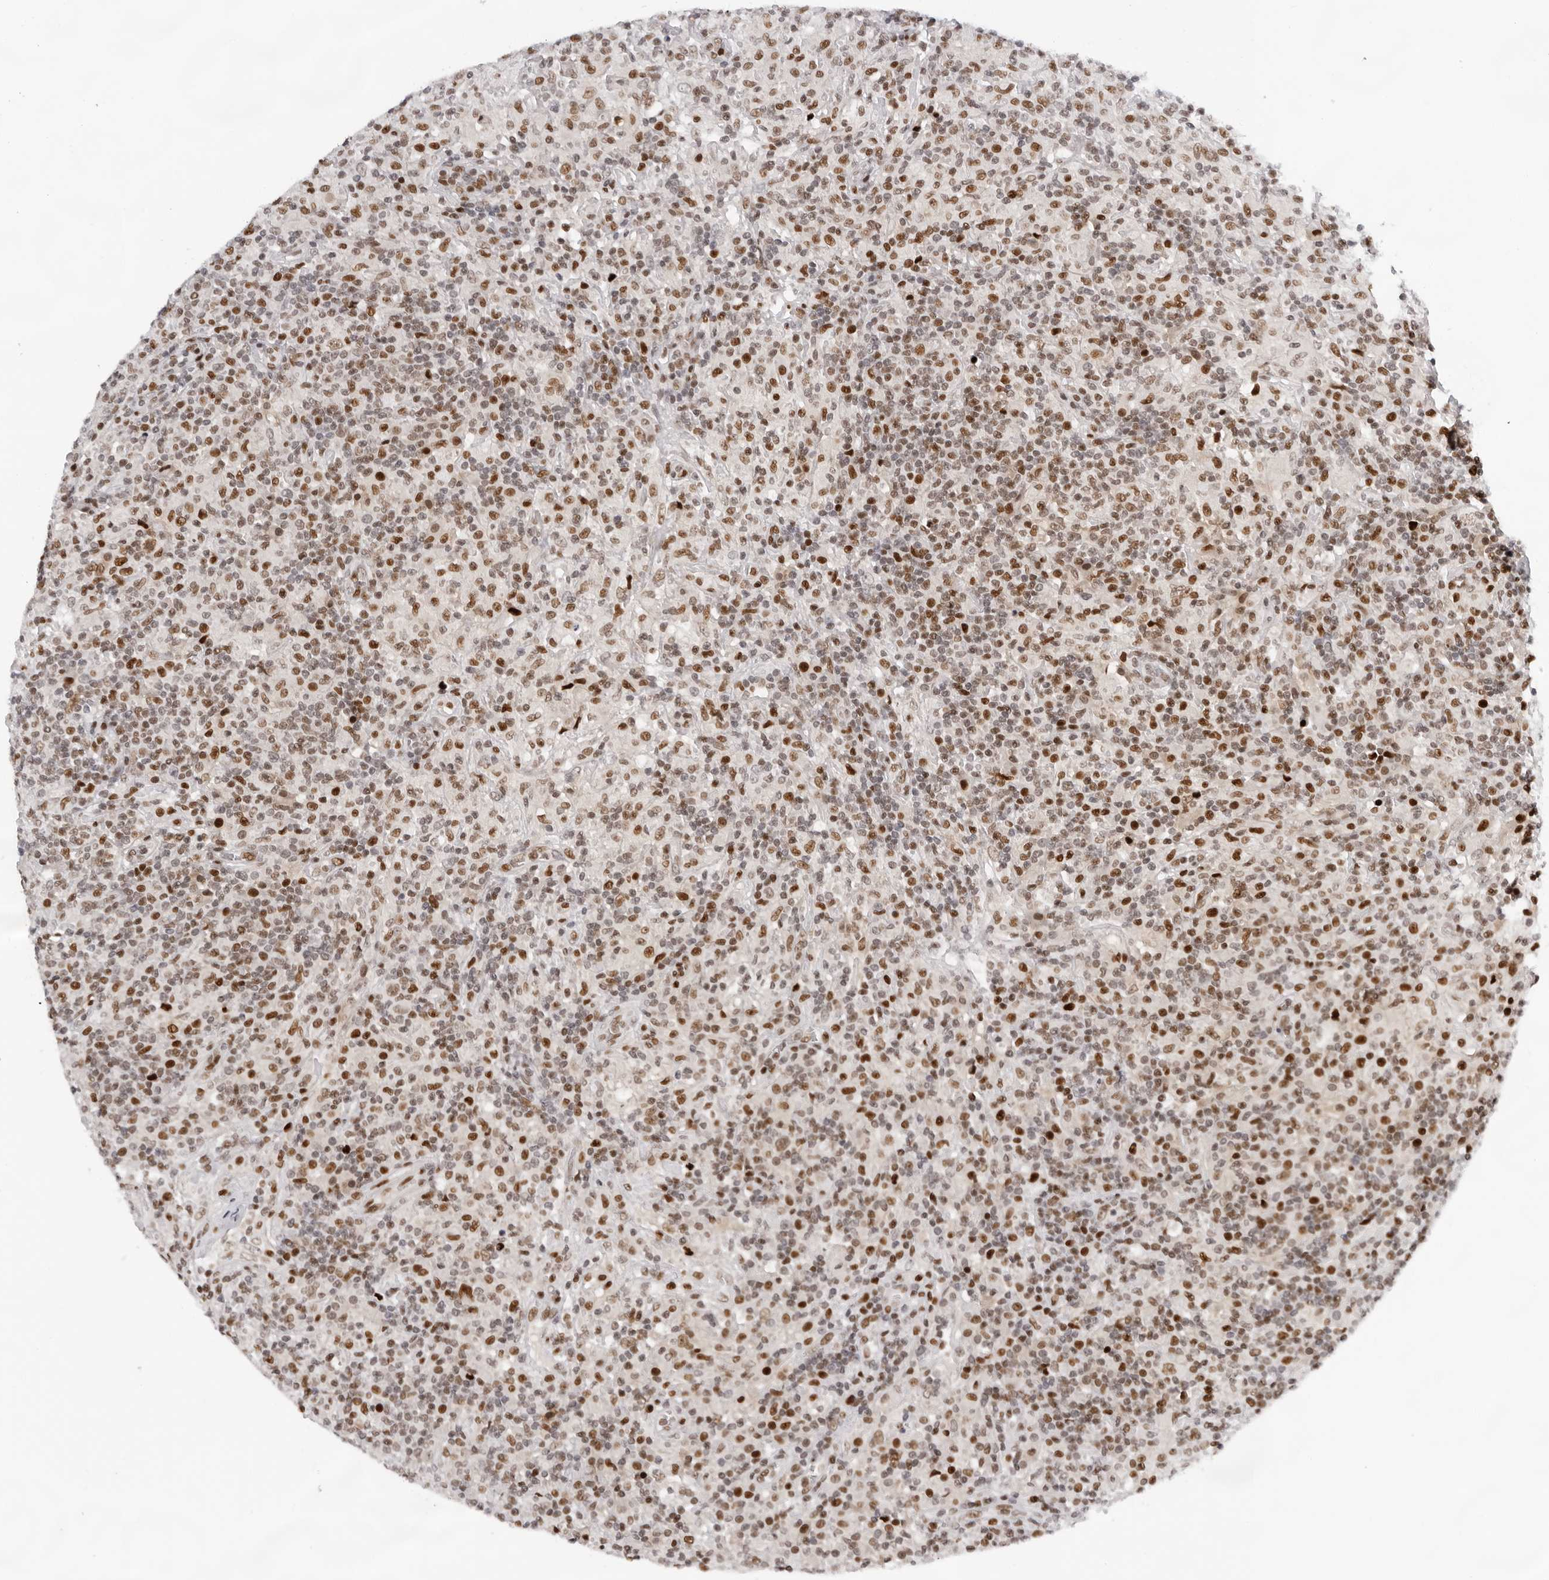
{"staining": {"intensity": "moderate", "quantity": ">75%", "location": "nuclear"}, "tissue": "lymphoma", "cell_type": "Tumor cells", "image_type": "cancer", "snomed": [{"axis": "morphology", "description": "Hodgkin's disease, NOS"}, {"axis": "topography", "description": "Lymph node"}], "caption": "Tumor cells exhibit medium levels of moderate nuclear positivity in approximately >75% of cells in lymphoma.", "gene": "OGG1", "patient": {"sex": "male", "age": 70}}